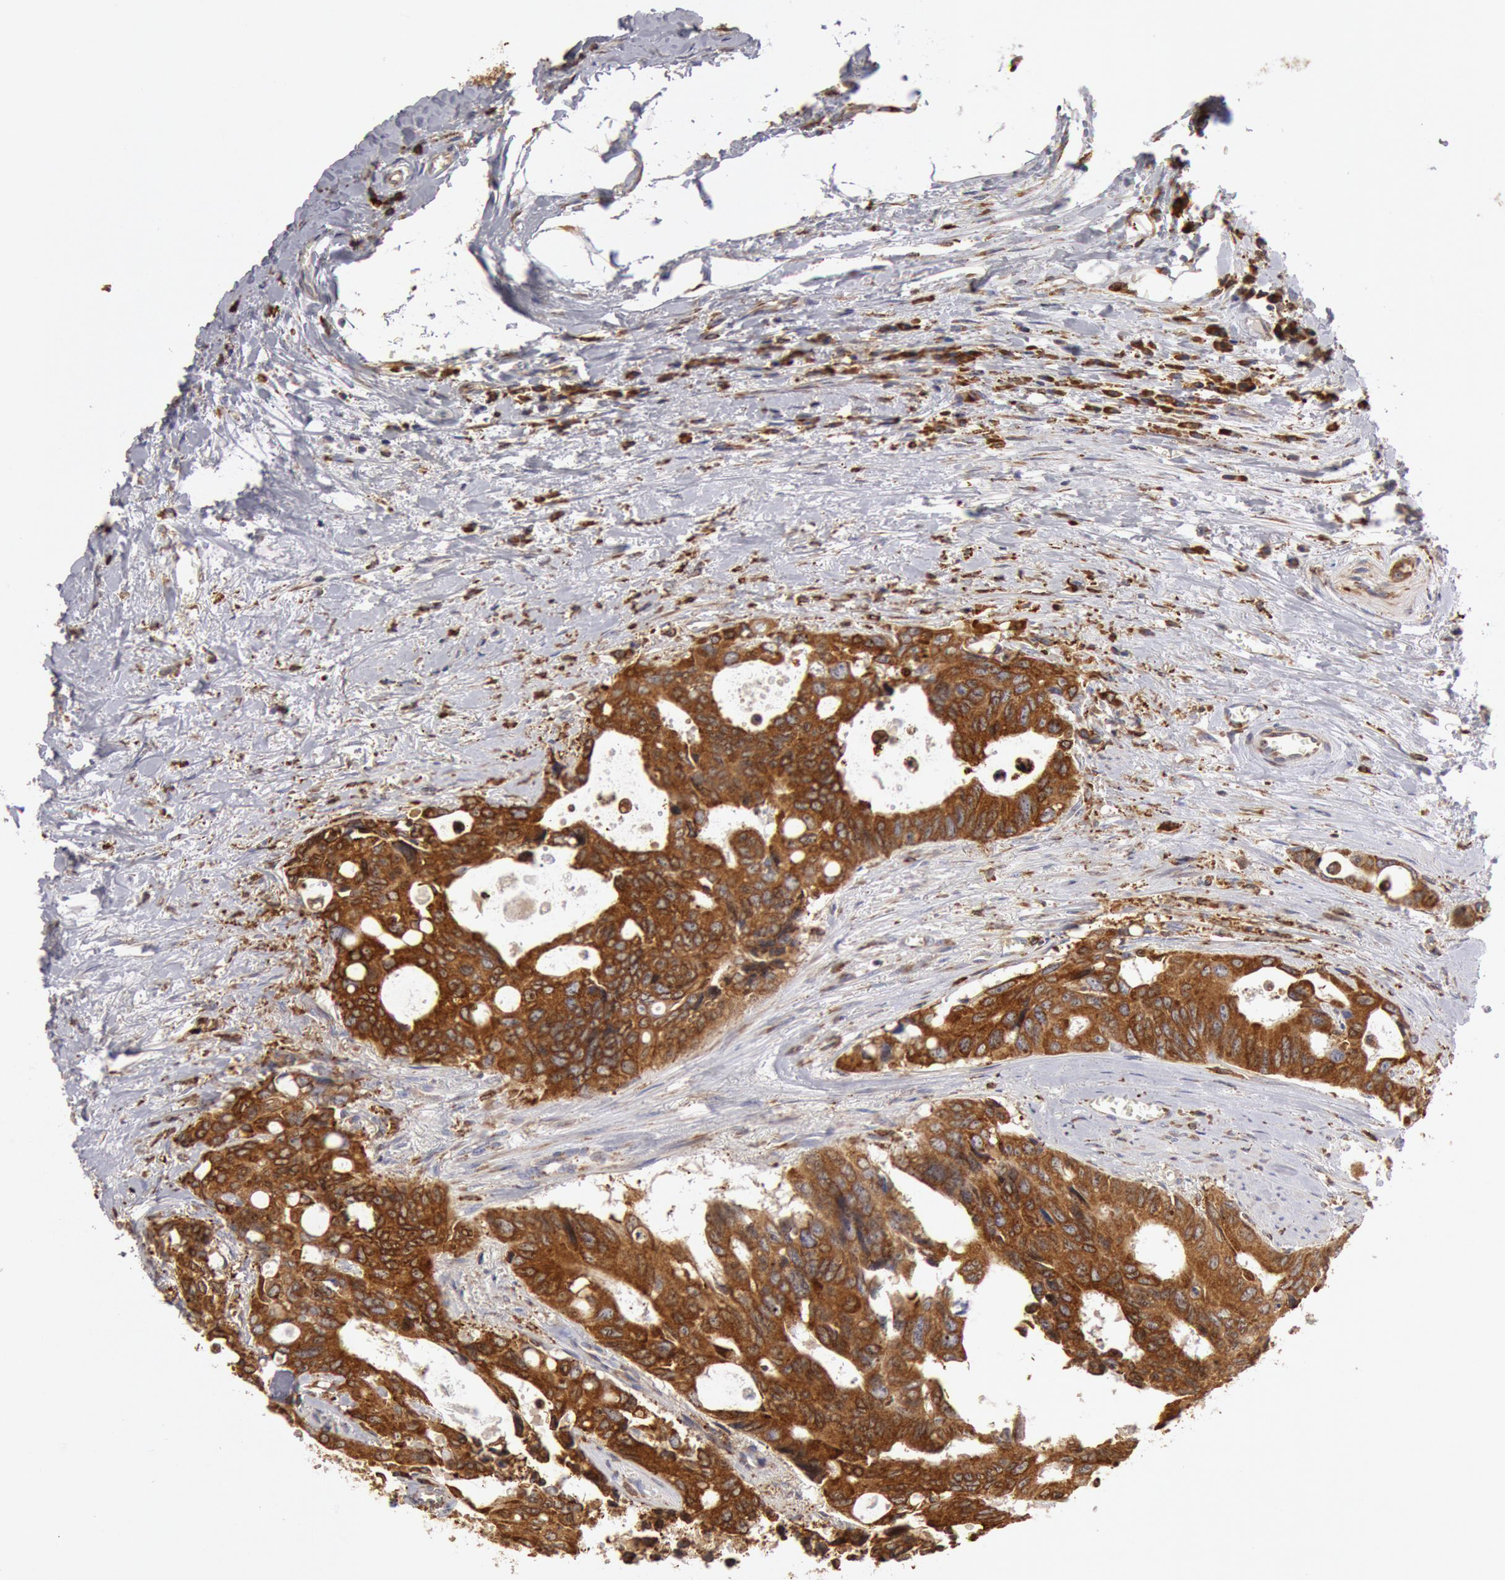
{"staining": {"intensity": "strong", "quantity": ">75%", "location": "cytoplasmic/membranous"}, "tissue": "colorectal cancer", "cell_type": "Tumor cells", "image_type": "cancer", "snomed": [{"axis": "morphology", "description": "Adenocarcinoma, NOS"}, {"axis": "topography", "description": "Rectum"}], "caption": "A high-resolution histopathology image shows IHC staining of colorectal cancer, which reveals strong cytoplasmic/membranous positivity in approximately >75% of tumor cells.", "gene": "ERP44", "patient": {"sex": "male", "age": 76}}